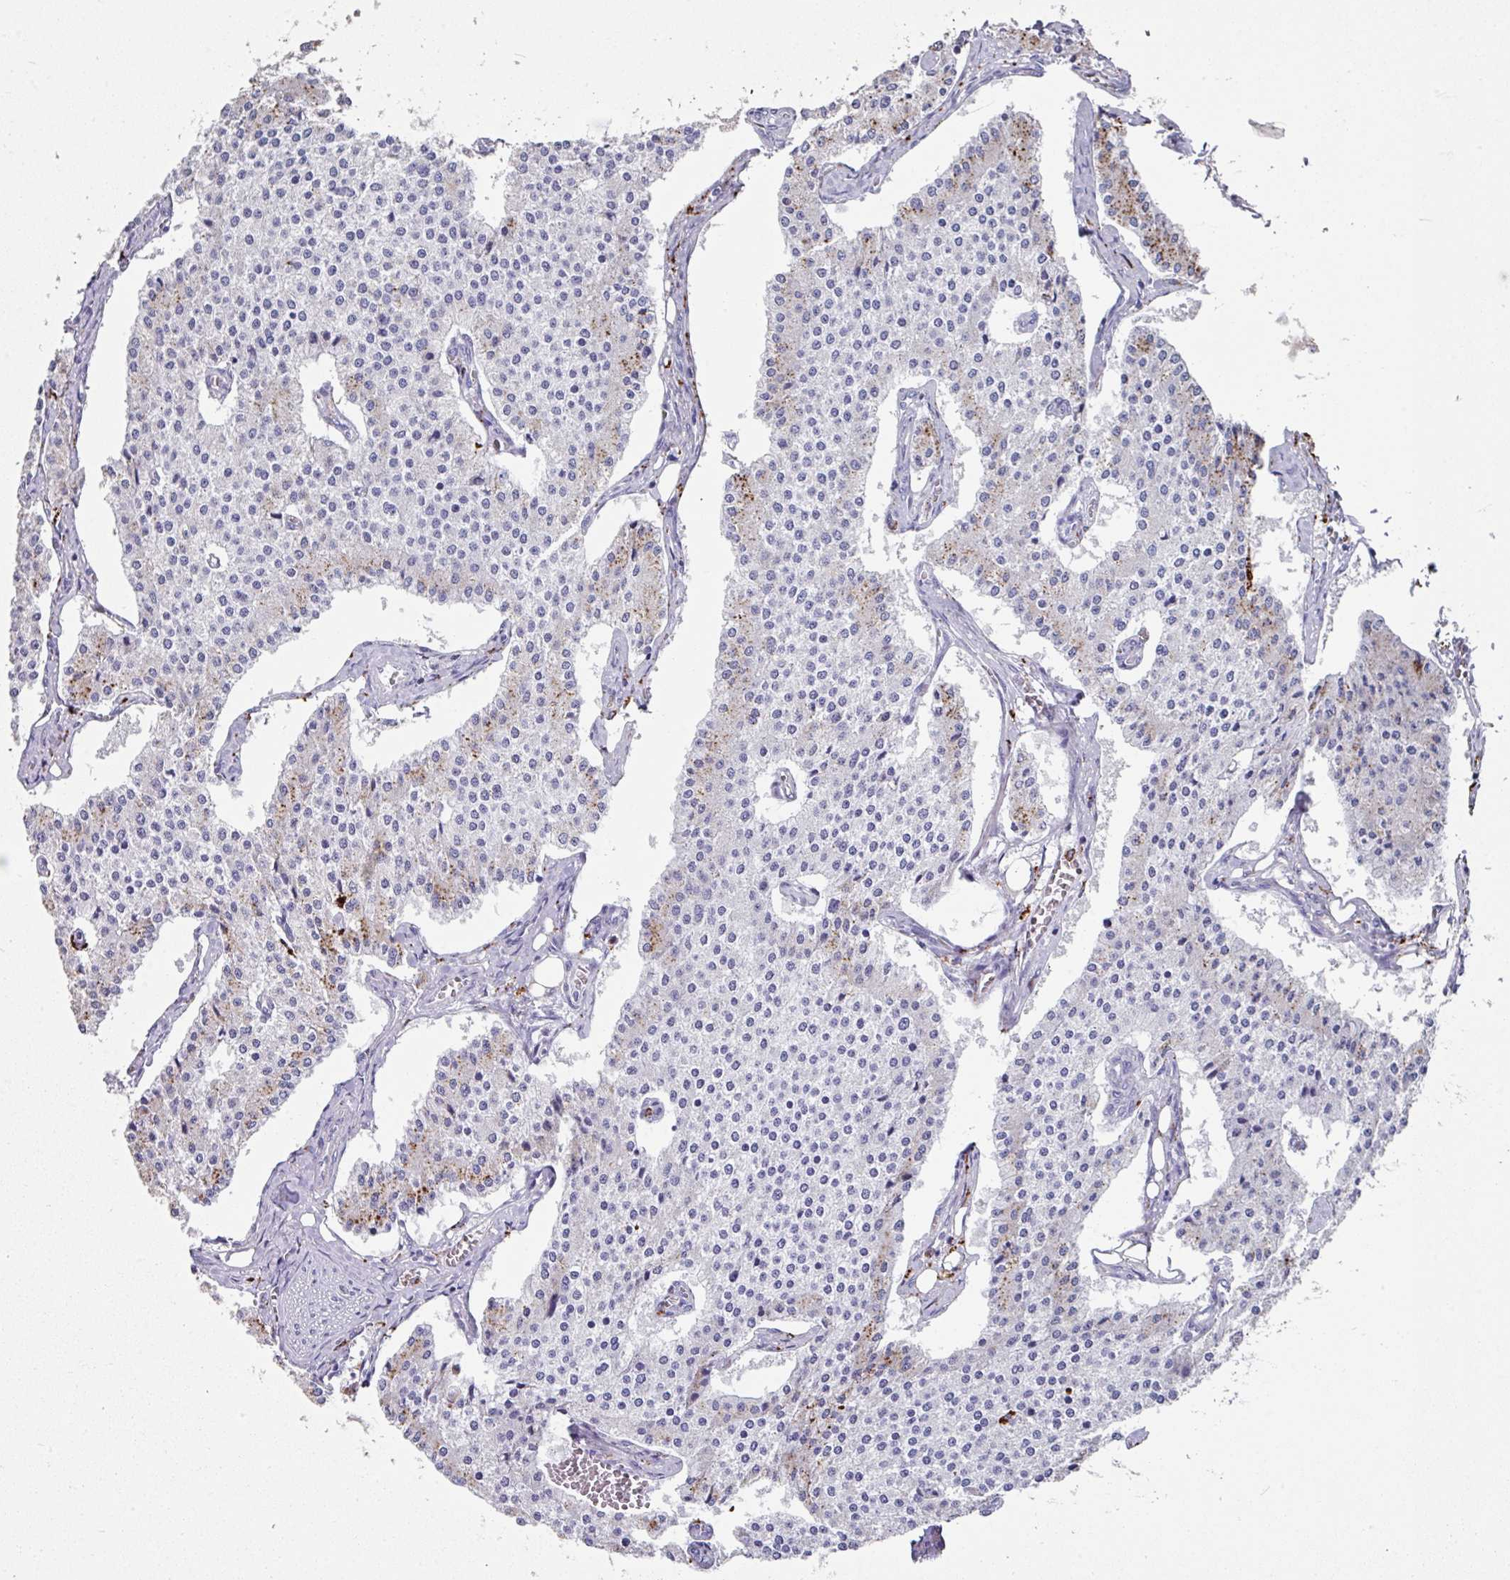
{"staining": {"intensity": "moderate", "quantity": "<25%", "location": "cytoplasmic/membranous"}, "tissue": "carcinoid", "cell_type": "Tumor cells", "image_type": "cancer", "snomed": [{"axis": "morphology", "description": "Carcinoid, malignant, NOS"}, {"axis": "topography", "description": "Colon"}], "caption": "Carcinoid stained with a brown dye exhibits moderate cytoplasmic/membranous positive expression in about <25% of tumor cells.", "gene": "CPVL", "patient": {"sex": "female", "age": 52}}